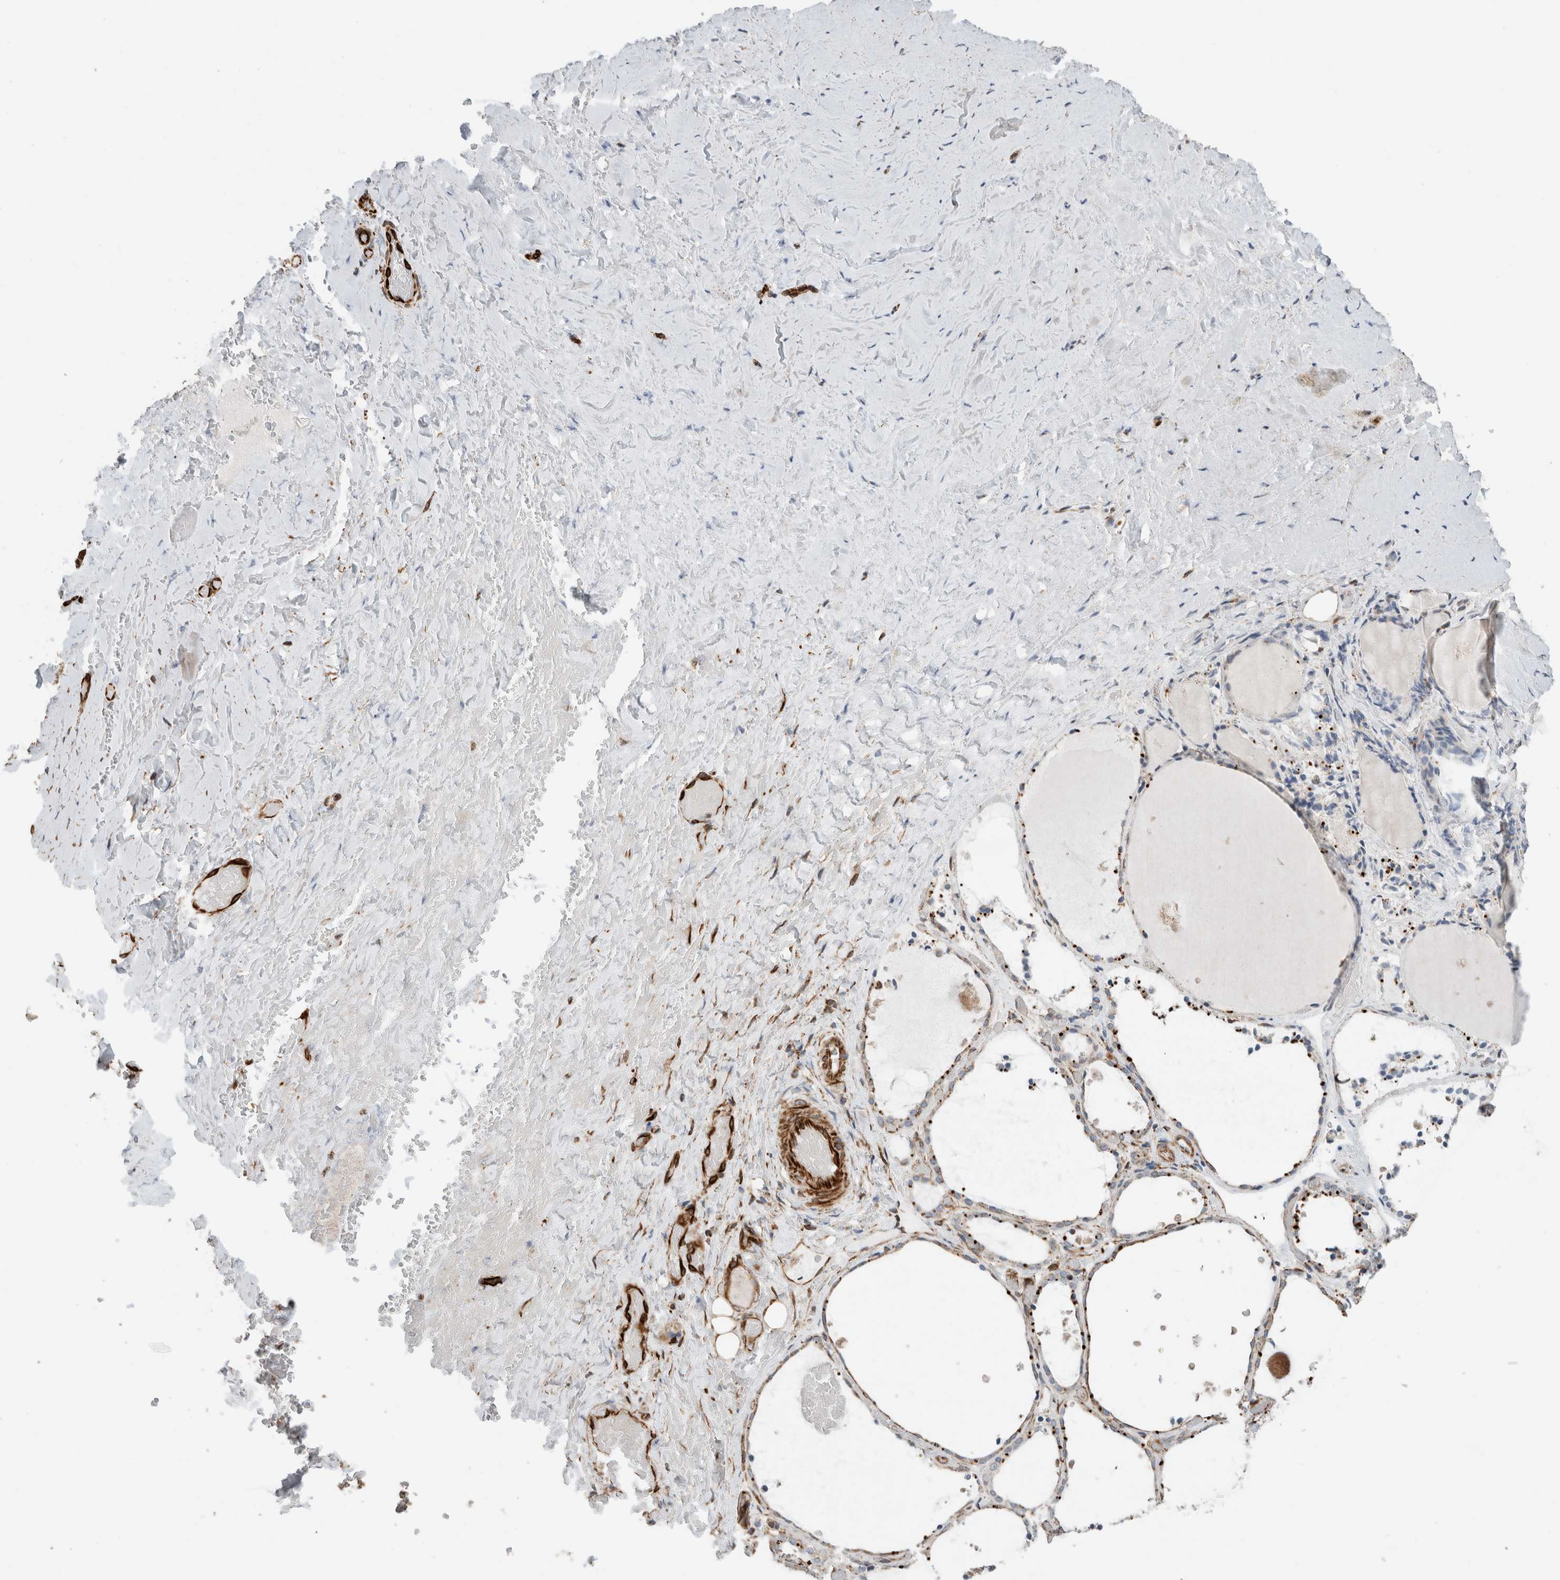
{"staining": {"intensity": "strong", "quantity": "25%-75%", "location": "cytoplasmic/membranous"}, "tissue": "thyroid gland", "cell_type": "Glandular cells", "image_type": "normal", "snomed": [{"axis": "morphology", "description": "Normal tissue, NOS"}, {"axis": "topography", "description": "Thyroid gland"}], "caption": "Immunohistochemical staining of normal thyroid gland shows strong cytoplasmic/membranous protein positivity in about 25%-75% of glandular cells. The staining was performed using DAB, with brown indicating positive protein expression. Nuclei are stained blue with hematoxylin.", "gene": "LY86", "patient": {"sex": "female", "age": 44}}